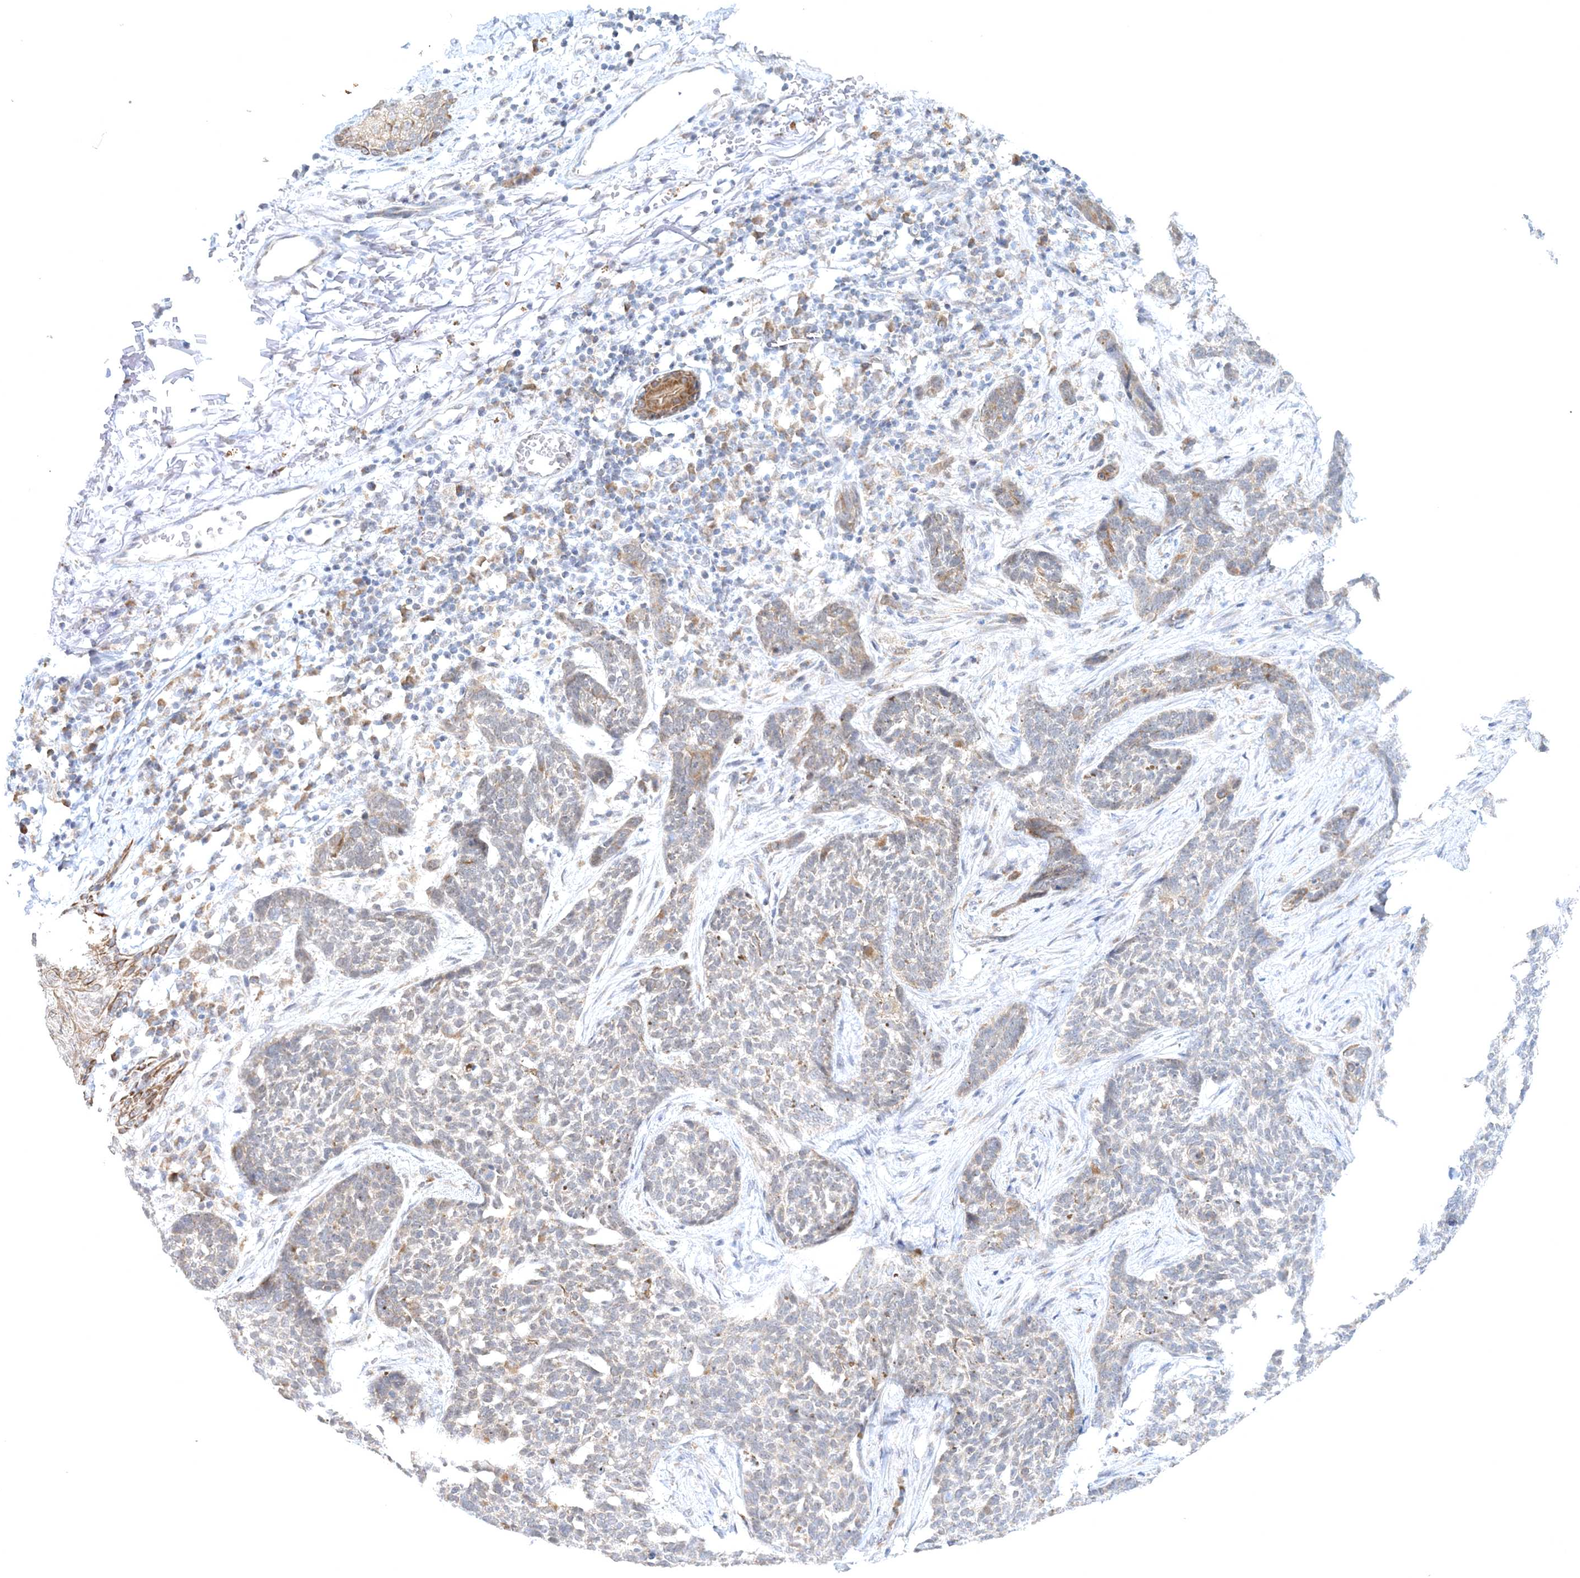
{"staining": {"intensity": "weak", "quantity": "<25%", "location": "cytoplasmic/membranous"}, "tissue": "skin cancer", "cell_type": "Tumor cells", "image_type": "cancer", "snomed": [{"axis": "morphology", "description": "Basal cell carcinoma"}, {"axis": "topography", "description": "Skin"}], "caption": "Tumor cells show no significant protein expression in skin cancer (basal cell carcinoma).", "gene": "RNF150", "patient": {"sex": "male", "age": 85}}